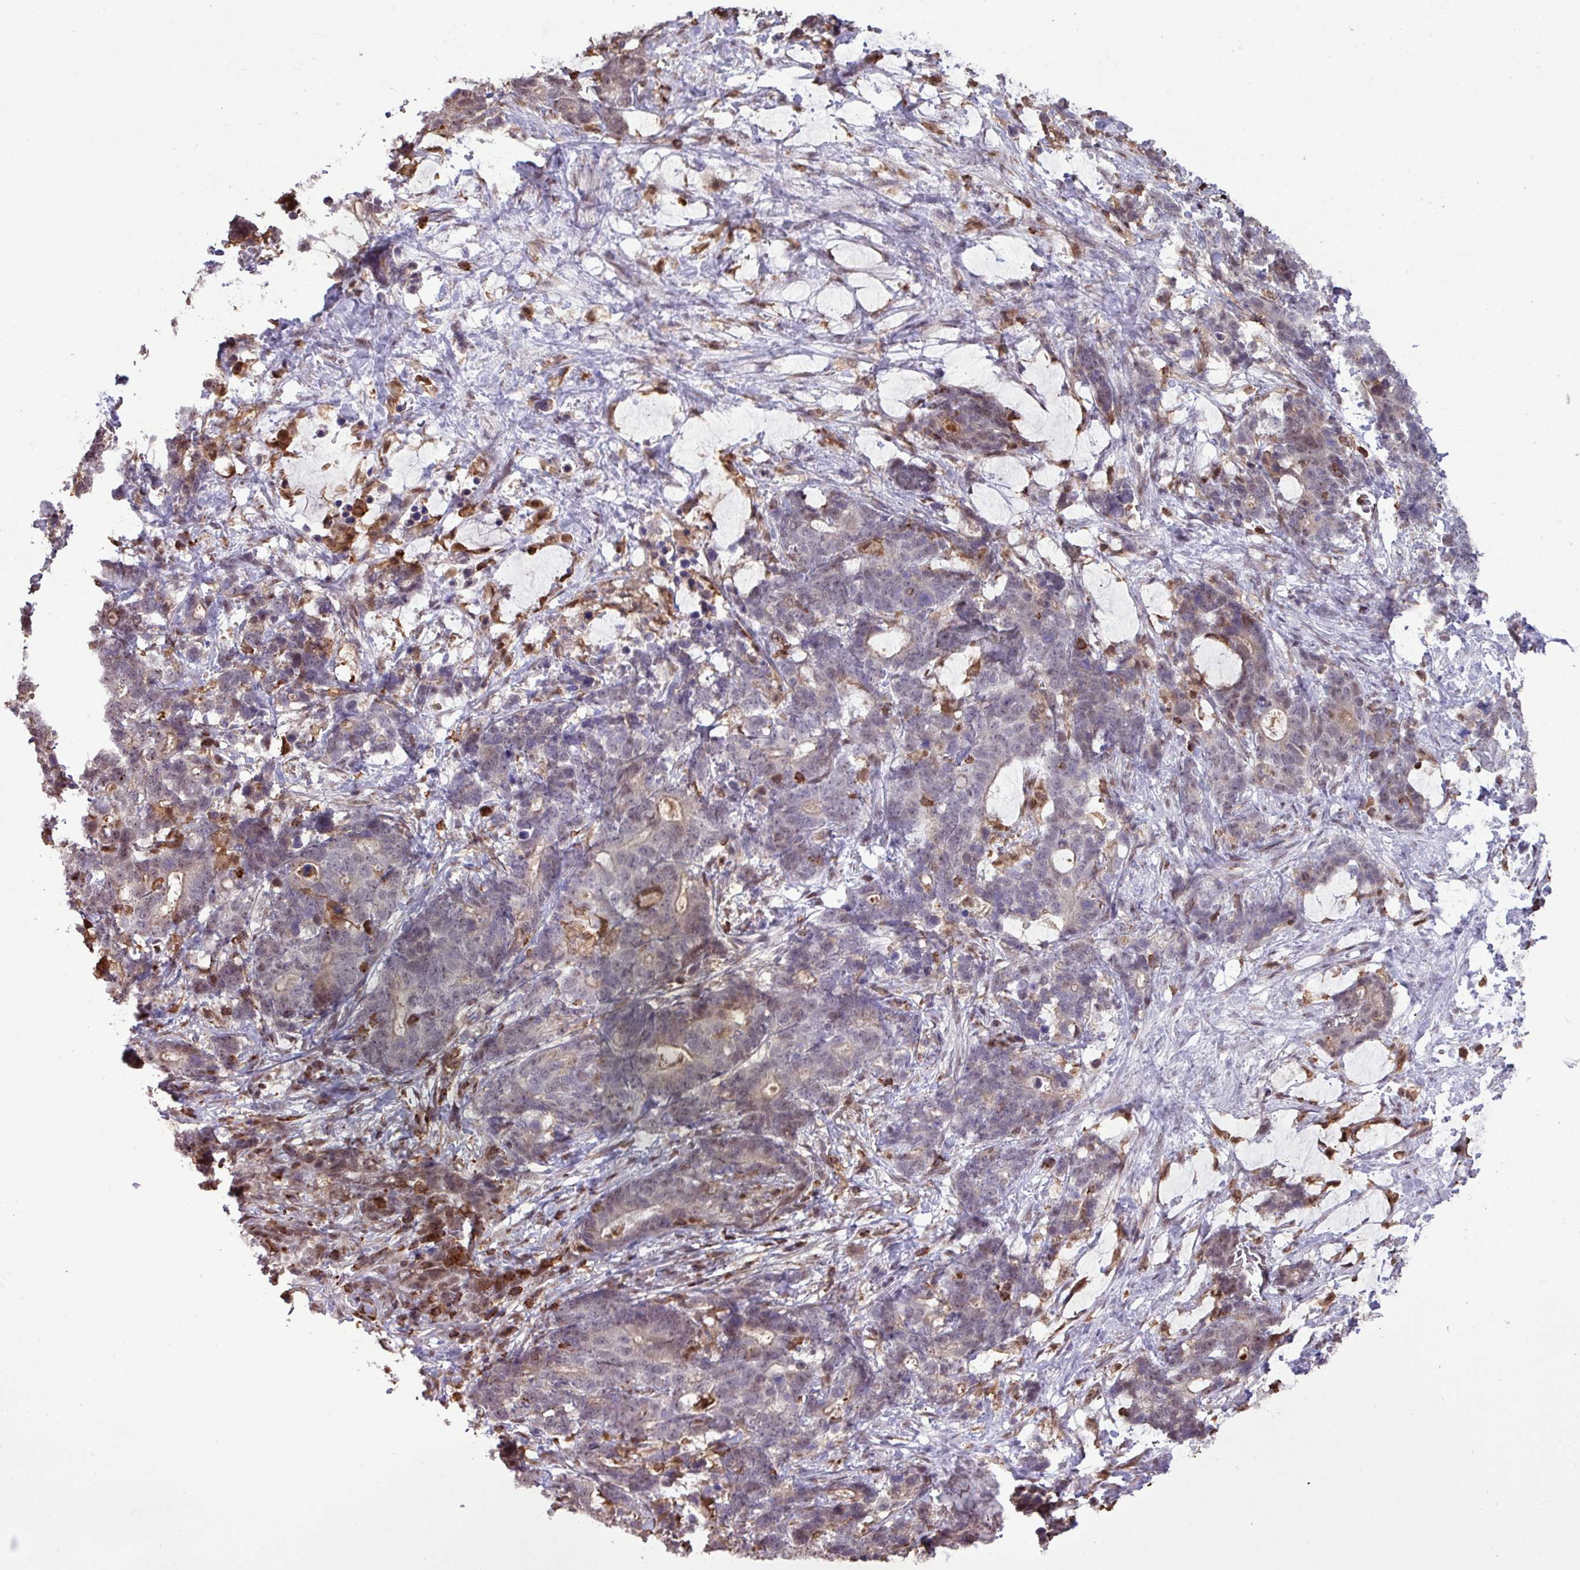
{"staining": {"intensity": "negative", "quantity": "none", "location": "none"}, "tissue": "stomach cancer", "cell_type": "Tumor cells", "image_type": "cancer", "snomed": [{"axis": "morphology", "description": "Normal tissue, NOS"}, {"axis": "morphology", "description": "Adenocarcinoma, NOS"}, {"axis": "topography", "description": "Stomach"}], "caption": "Tumor cells show no significant protein expression in stomach adenocarcinoma.", "gene": "GON7", "patient": {"sex": "female", "age": 64}}